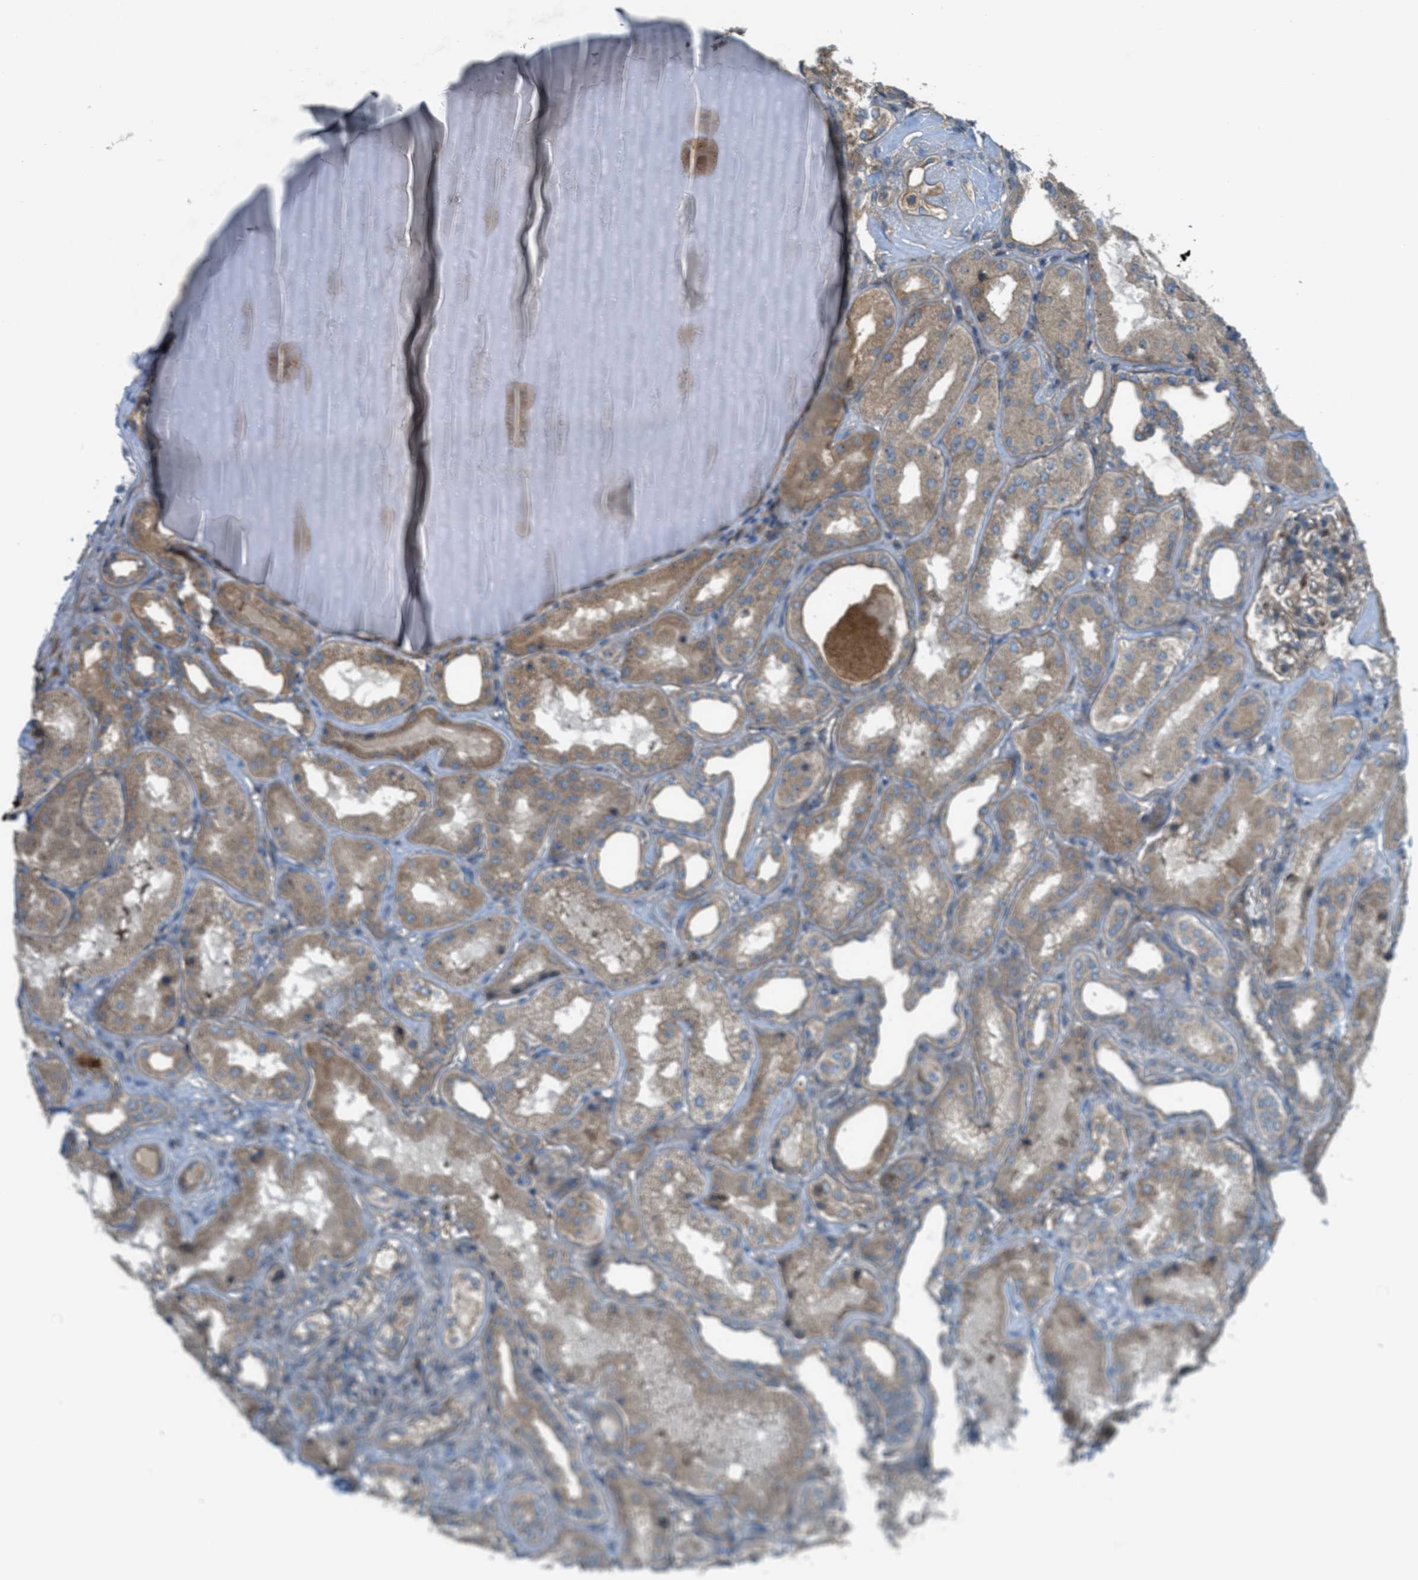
{"staining": {"intensity": "moderate", "quantity": ">75%", "location": "cytoplasmic/membranous"}, "tissue": "kidney", "cell_type": "Cells in glomeruli", "image_type": "normal", "snomed": [{"axis": "morphology", "description": "Normal tissue, NOS"}, {"axis": "topography", "description": "Kidney"}], "caption": "Protein expression analysis of unremarkable human kidney reveals moderate cytoplasmic/membranous positivity in about >75% of cells in glomeruli. The protein of interest is stained brown, and the nuclei are stained in blue (DAB (3,3'-diaminobenzidine) IHC with brightfield microscopy, high magnification).", "gene": "VEZT", "patient": {"sex": "female", "age": 56}}